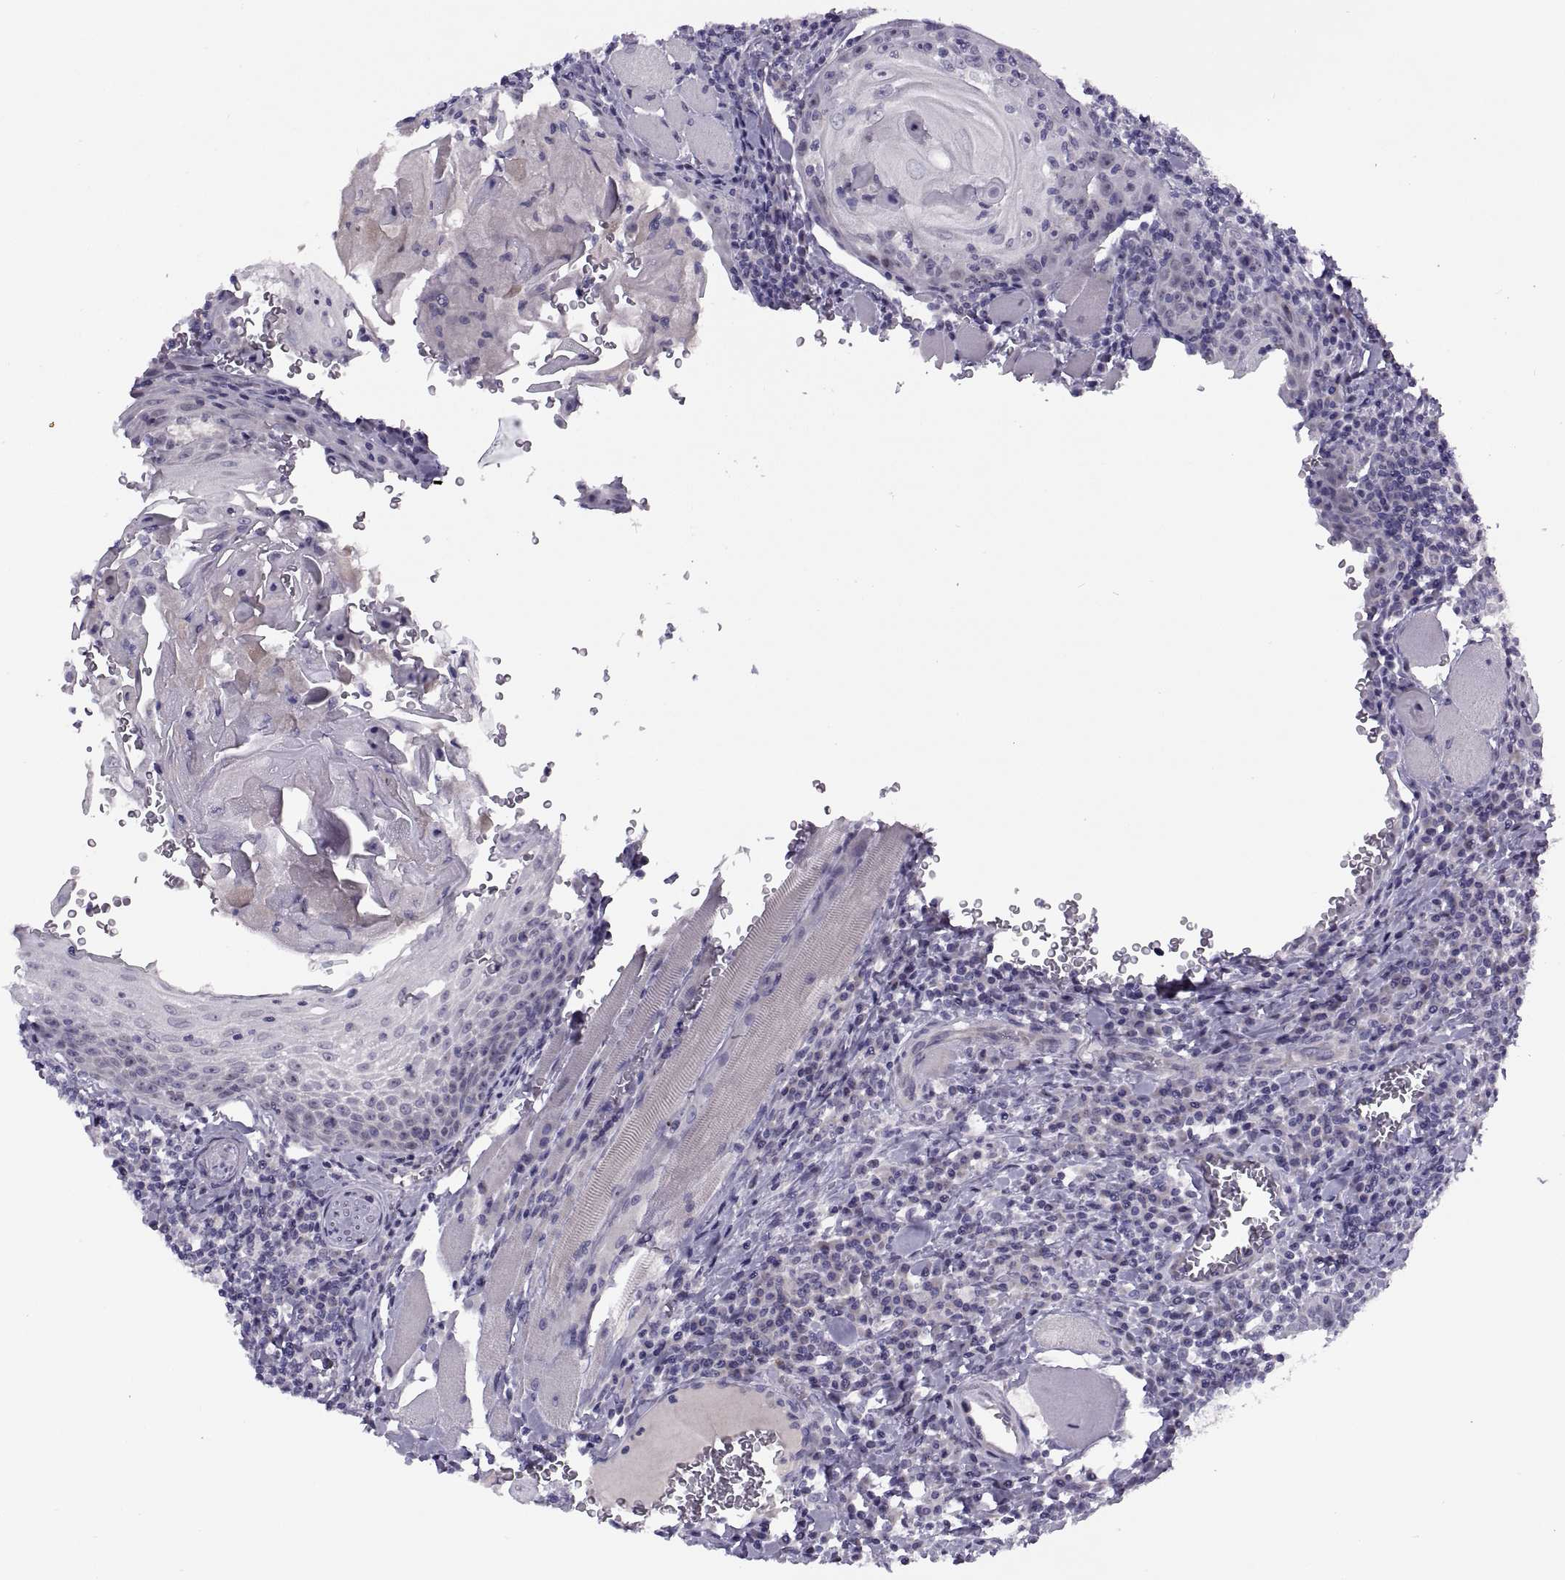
{"staining": {"intensity": "negative", "quantity": "none", "location": "none"}, "tissue": "head and neck cancer", "cell_type": "Tumor cells", "image_type": "cancer", "snomed": [{"axis": "morphology", "description": "Normal tissue, NOS"}, {"axis": "morphology", "description": "Squamous cell carcinoma, NOS"}, {"axis": "topography", "description": "Oral tissue"}, {"axis": "topography", "description": "Head-Neck"}], "caption": "Immunohistochemistry (IHC) histopathology image of neoplastic tissue: squamous cell carcinoma (head and neck) stained with DAB (3,3'-diaminobenzidine) shows no significant protein staining in tumor cells. (Brightfield microscopy of DAB (3,3'-diaminobenzidine) immunohistochemistry (IHC) at high magnification).", "gene": "MAGEB1", "patient": {"sex": "male", "age": 52}}